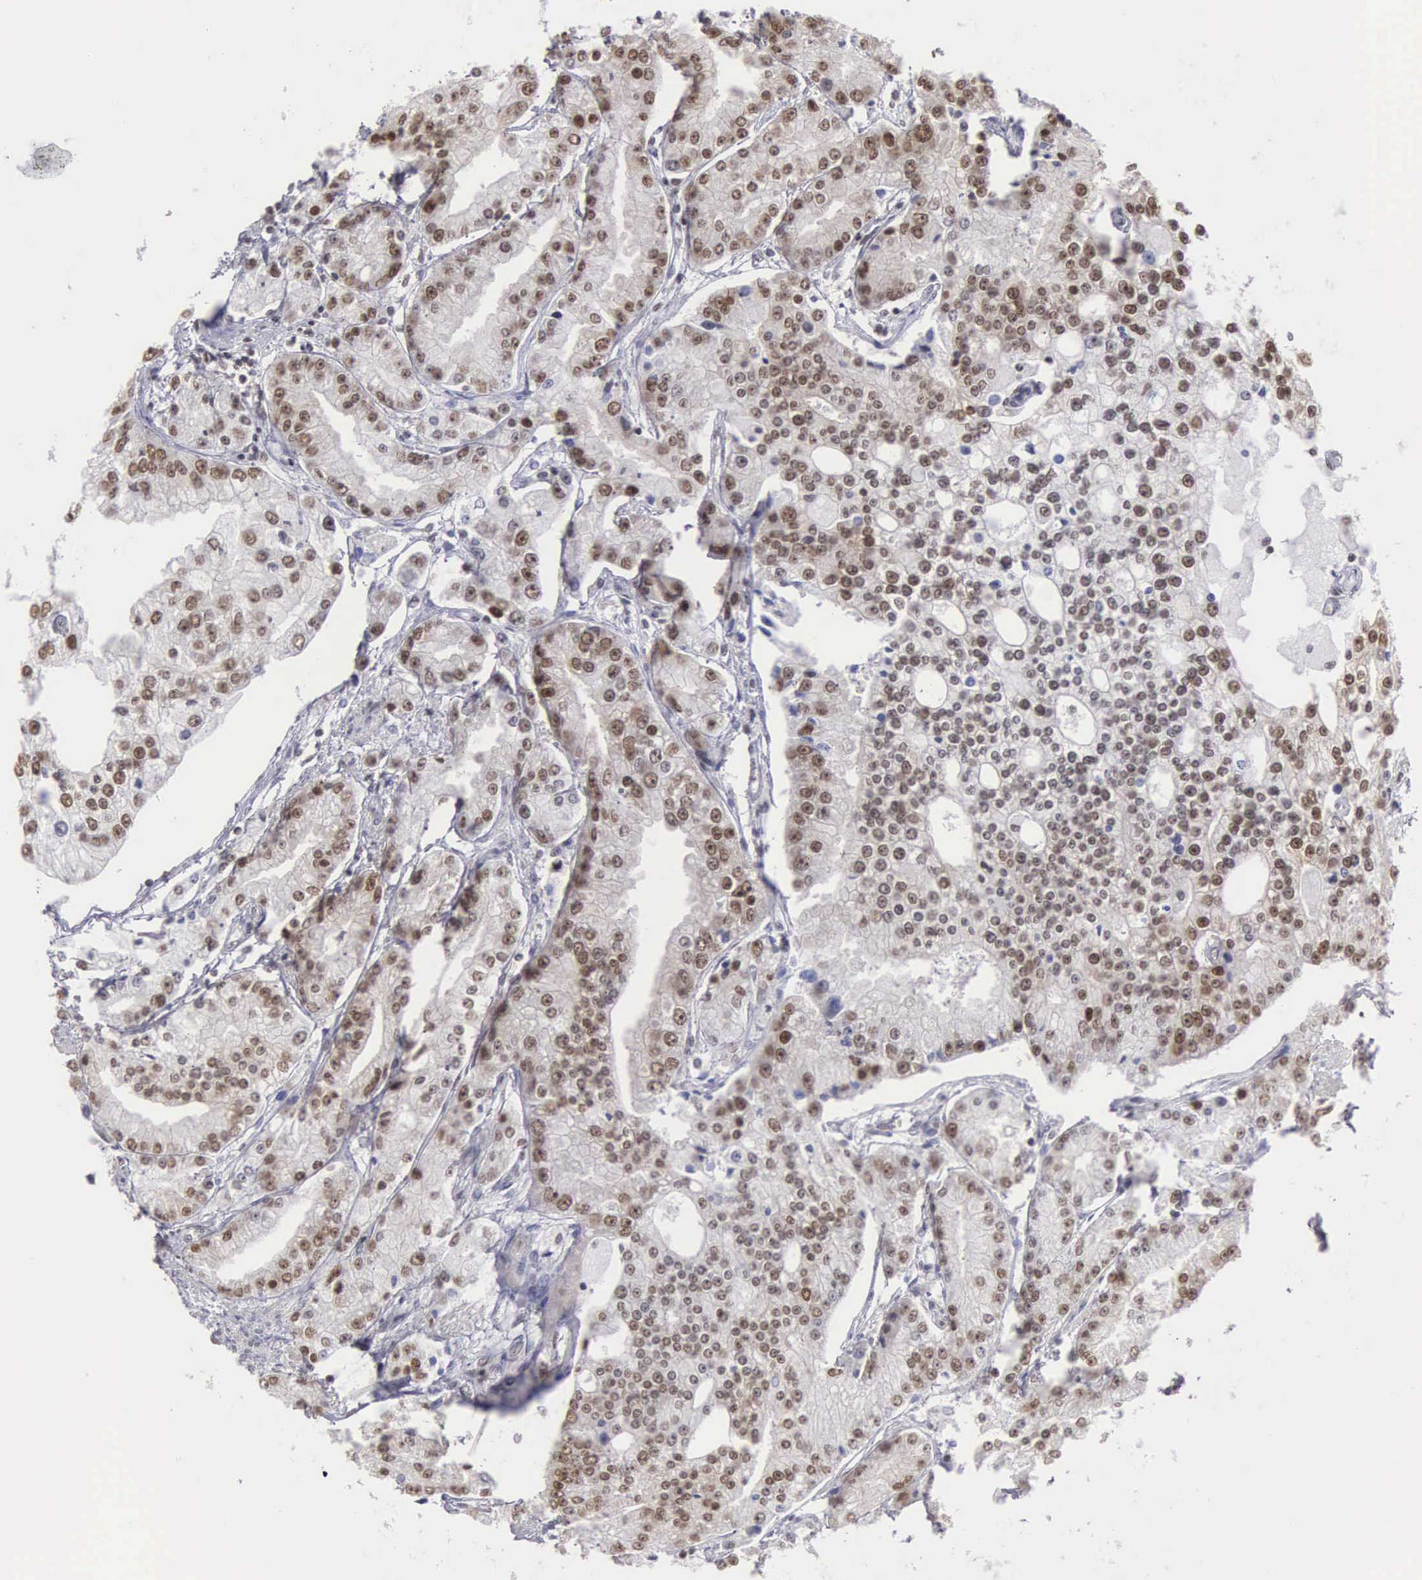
{"staining": {"intensity": "moderate", "quantity": ">75%", "location": "nuclear"}, "tissue": "prostate cancer", "cell_type": "Tumor cells", "image_type": "cancer", "snomed": [{"axis": "morphology", "description": "Adenocarcinoma, Medium grade"}, {"axis": "topography", "description": "Prostate"}], "caption": "Protein expression analysis of human adenocarcinoma (medium-grade) (prostate) reveals moderate nuclear expression in about >75% of tumor cells.", "gene": "CSTF2", "patient": {"sex": "male", "age": 72}}